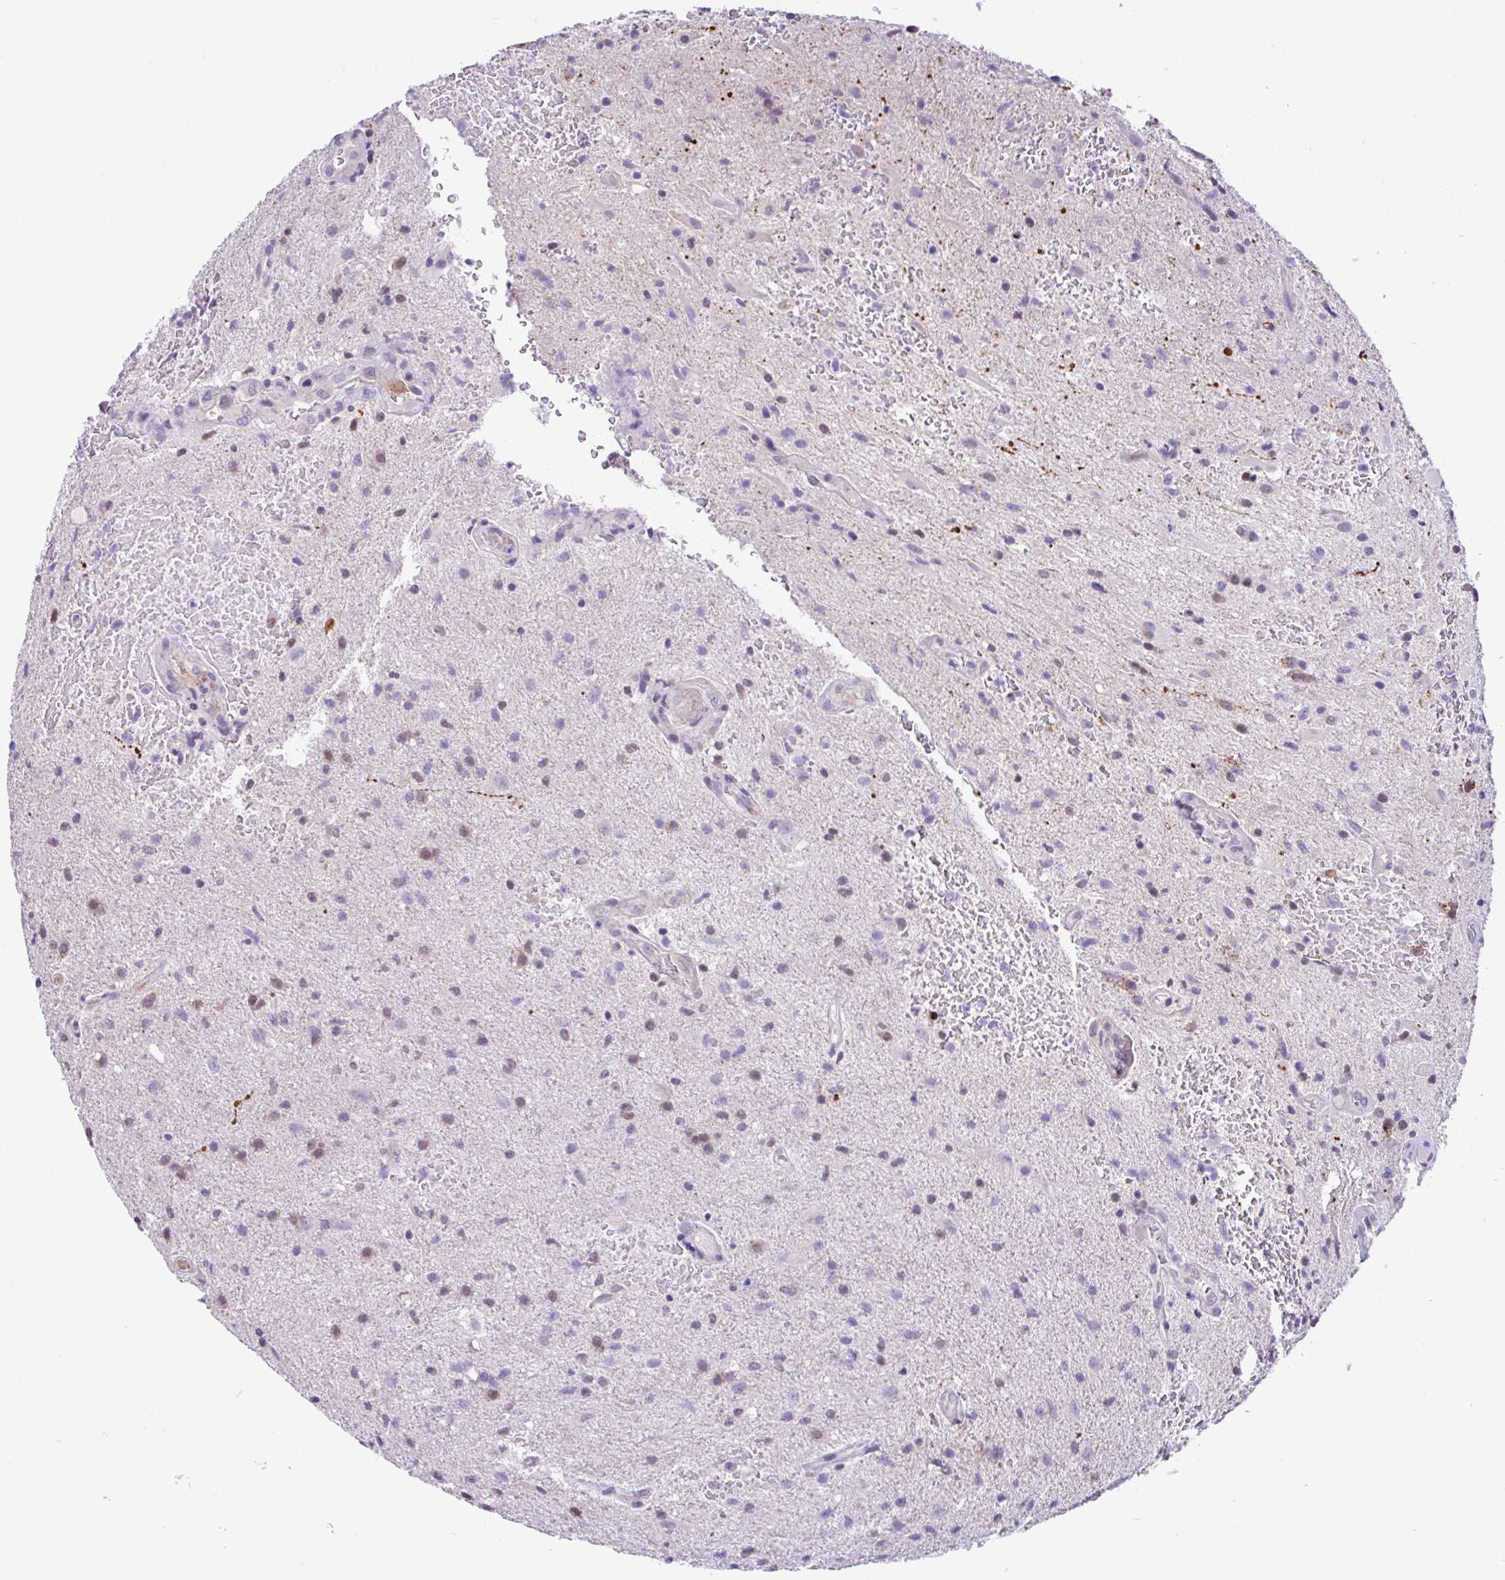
{"staining": {"intensity": "negative", "quantity": "none", "location": "none"}, "tissue": "glioma", "cell_type": "Tumor cells", "image_type": "cancer", "snomed": [{"axis": "morphology", "description": "Glioma, malignant, High grade"}, {"axis": "topography", "description": "Brain"}], "caption": "An IHC image of high-grade glioma (malignant) is shown. There is no staining in tumor cells of high-grade glioma (malignant).", "gene": "ANO4", "patient": {"sex": "male", "age": 67}}